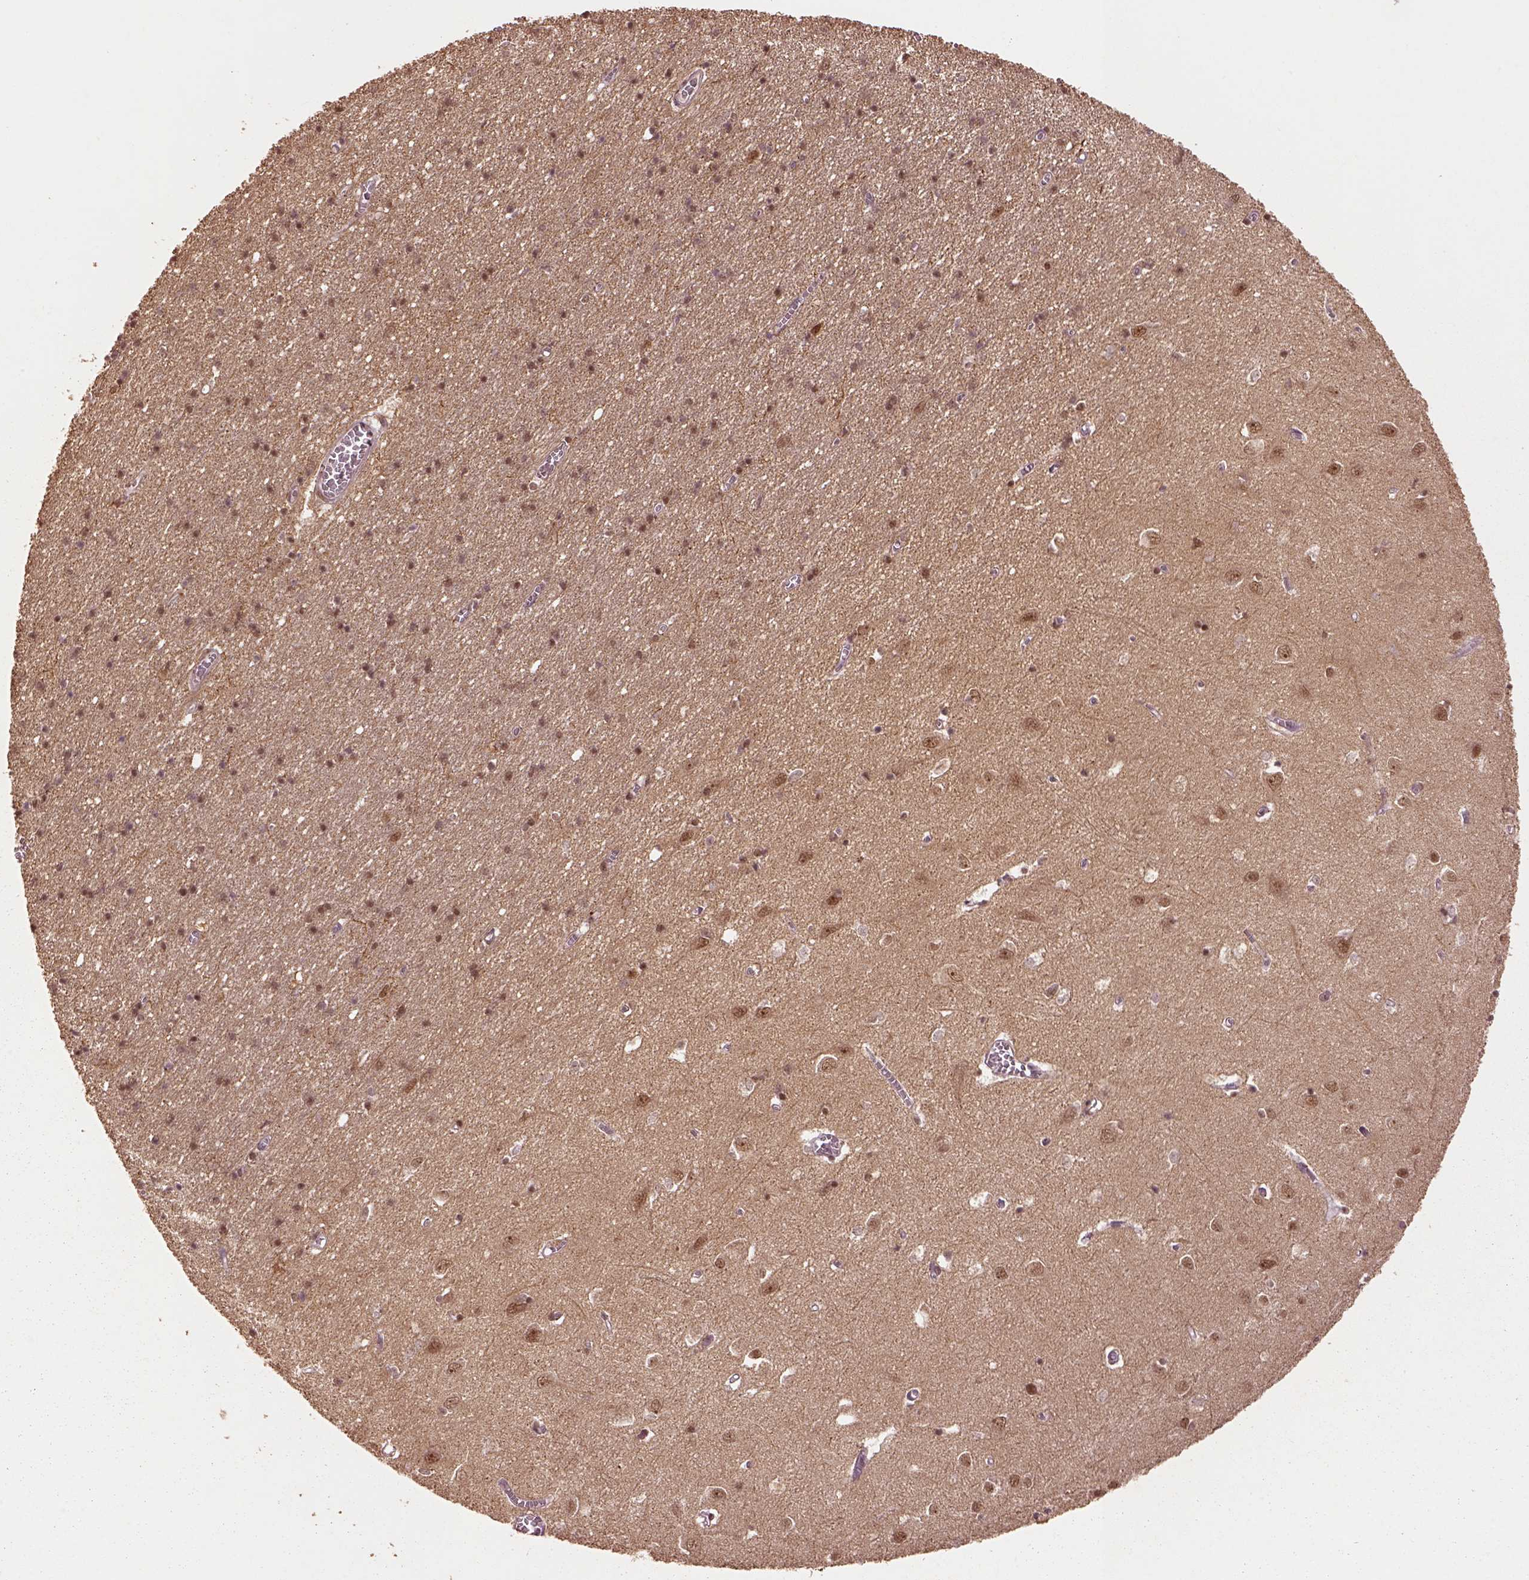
{"staining": {"intensity": "moderate", "quantity": ">75%", "location": "nuclear"}, "tissue": "cerebral cortex", "cell_type": "Endothelial cells", "image_type": "normal", "snomed": [{"axis": "morphology", "description": "Normal tissue, NOS"}, {"axis": "topography", "description": "Cerebral cortex"}], "caption": "Human cerebral cortex stained for a protein (brown) exhibits moderate nuclear positive expression in about >75% of endothelial cells.", "gene": "BRD9", "patient": {"sex": "male", "age": 70}}